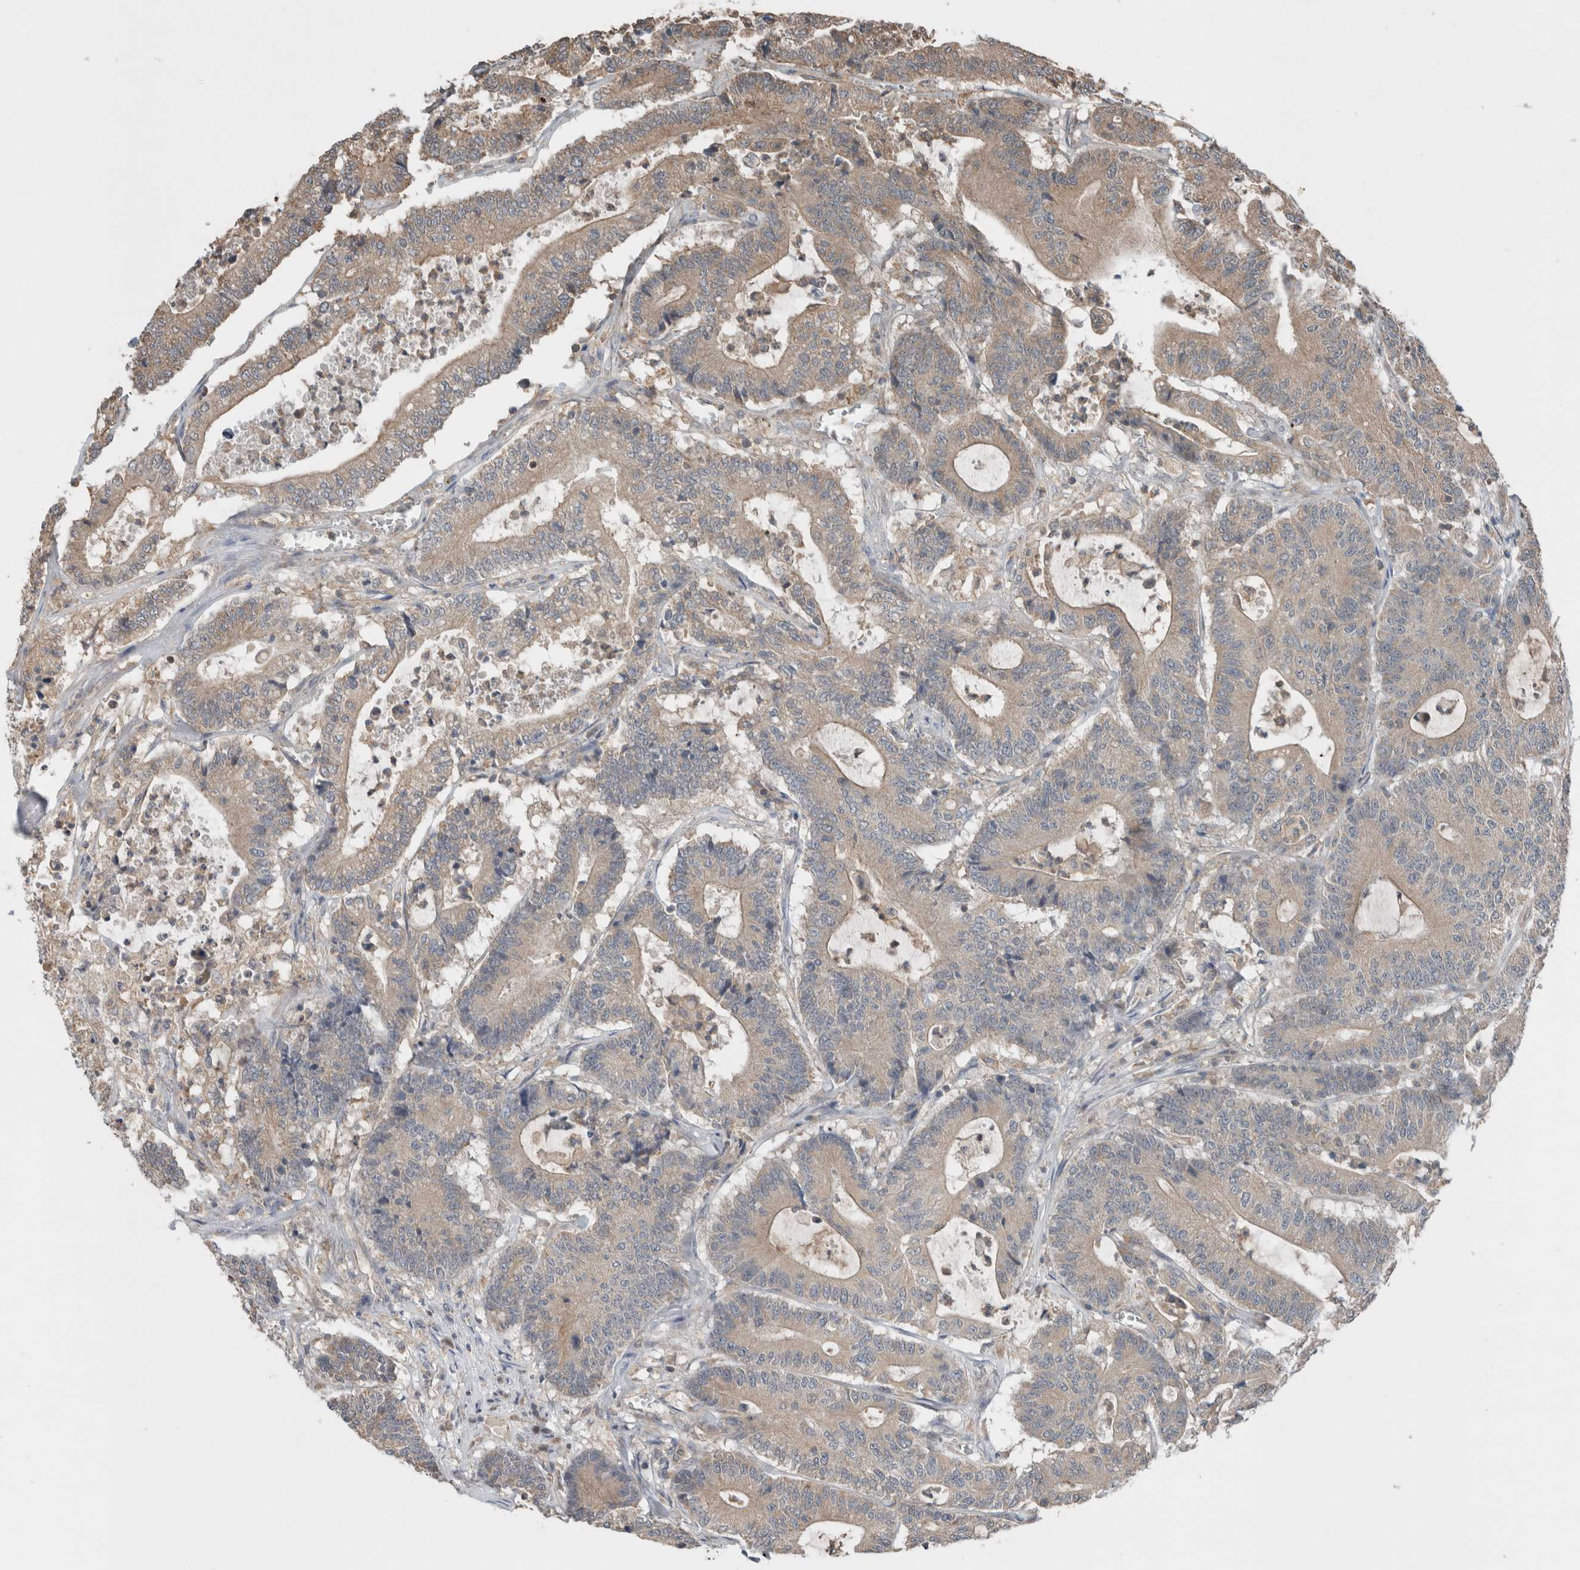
{"staining": {"intensity": "weak", "quantity": ">75%", "location": "cytoplasmic/membranous"}, "tissue": "colorectal cancer", "cell_type": "Tumor cells", "image_type": "cancer", "snomed": [{"axis": "morphology", "description": "Adenocarcinoma, NOS"}, {"axis": "topography", "description": "Colon"}], "caption": "Colorectal cancer stained with a protein marker demonstrates weak staining in tumor cells.", "gene": "KLK14", "patient": {"sex": "female", "age": 84}}